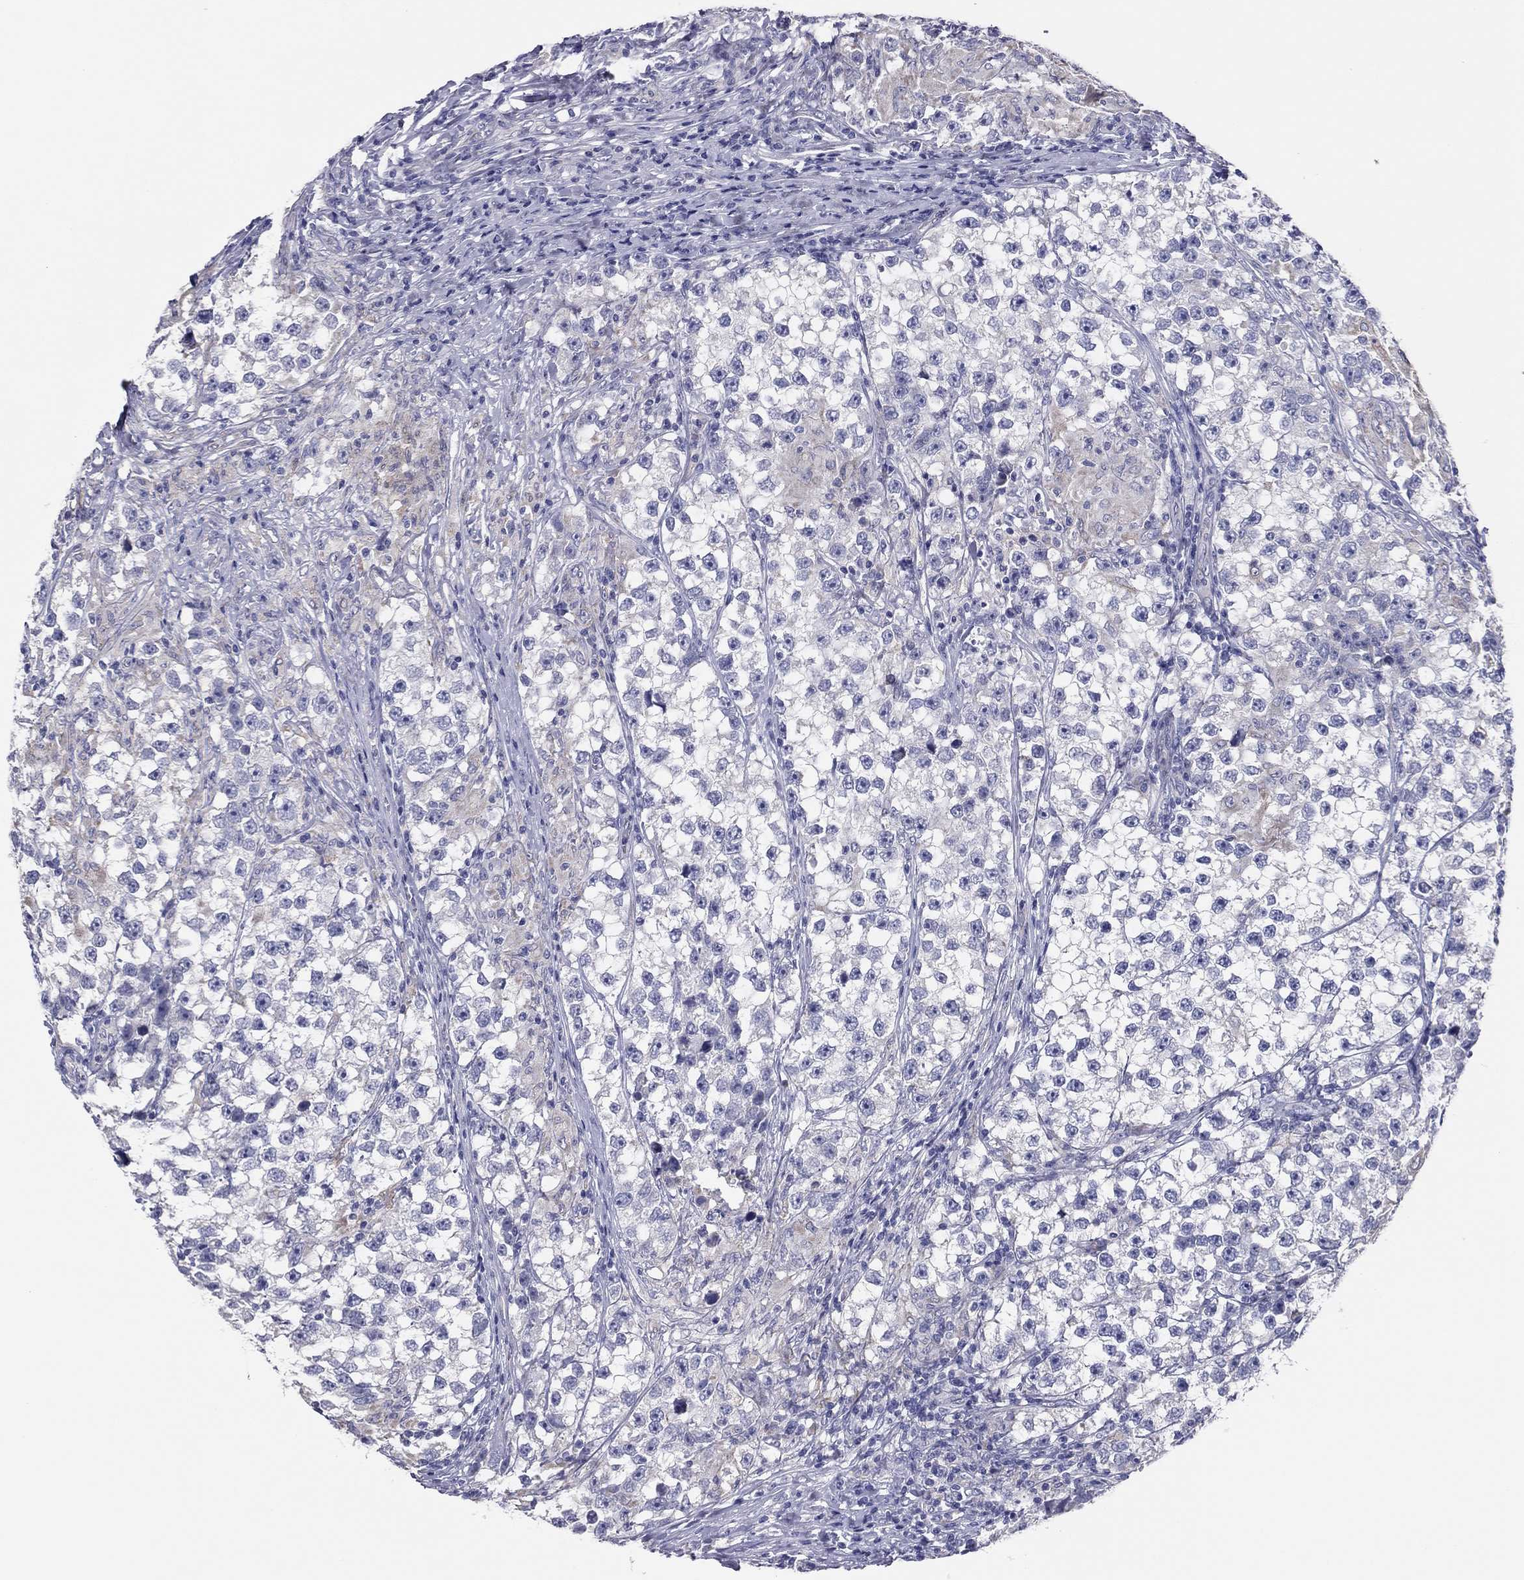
{"staining": {"intensity": "negative", "quantity": "none", "location": "none"}, "tissue": "testis cancer", "cell_type": "Tumor cells", "image_type": "cancer", "snomed": [{"axis": "morphology", "description": "Seminoma, NOS"}, {"axis": "topography", "description": "Testis"}], "caption": "This is a photomicrograph of immunohistochemistry staining of seminoma (testis), which shows no staining in tumor cells.", "gene": "GRK7", "patient": {"sex": "male", "age": 46}}